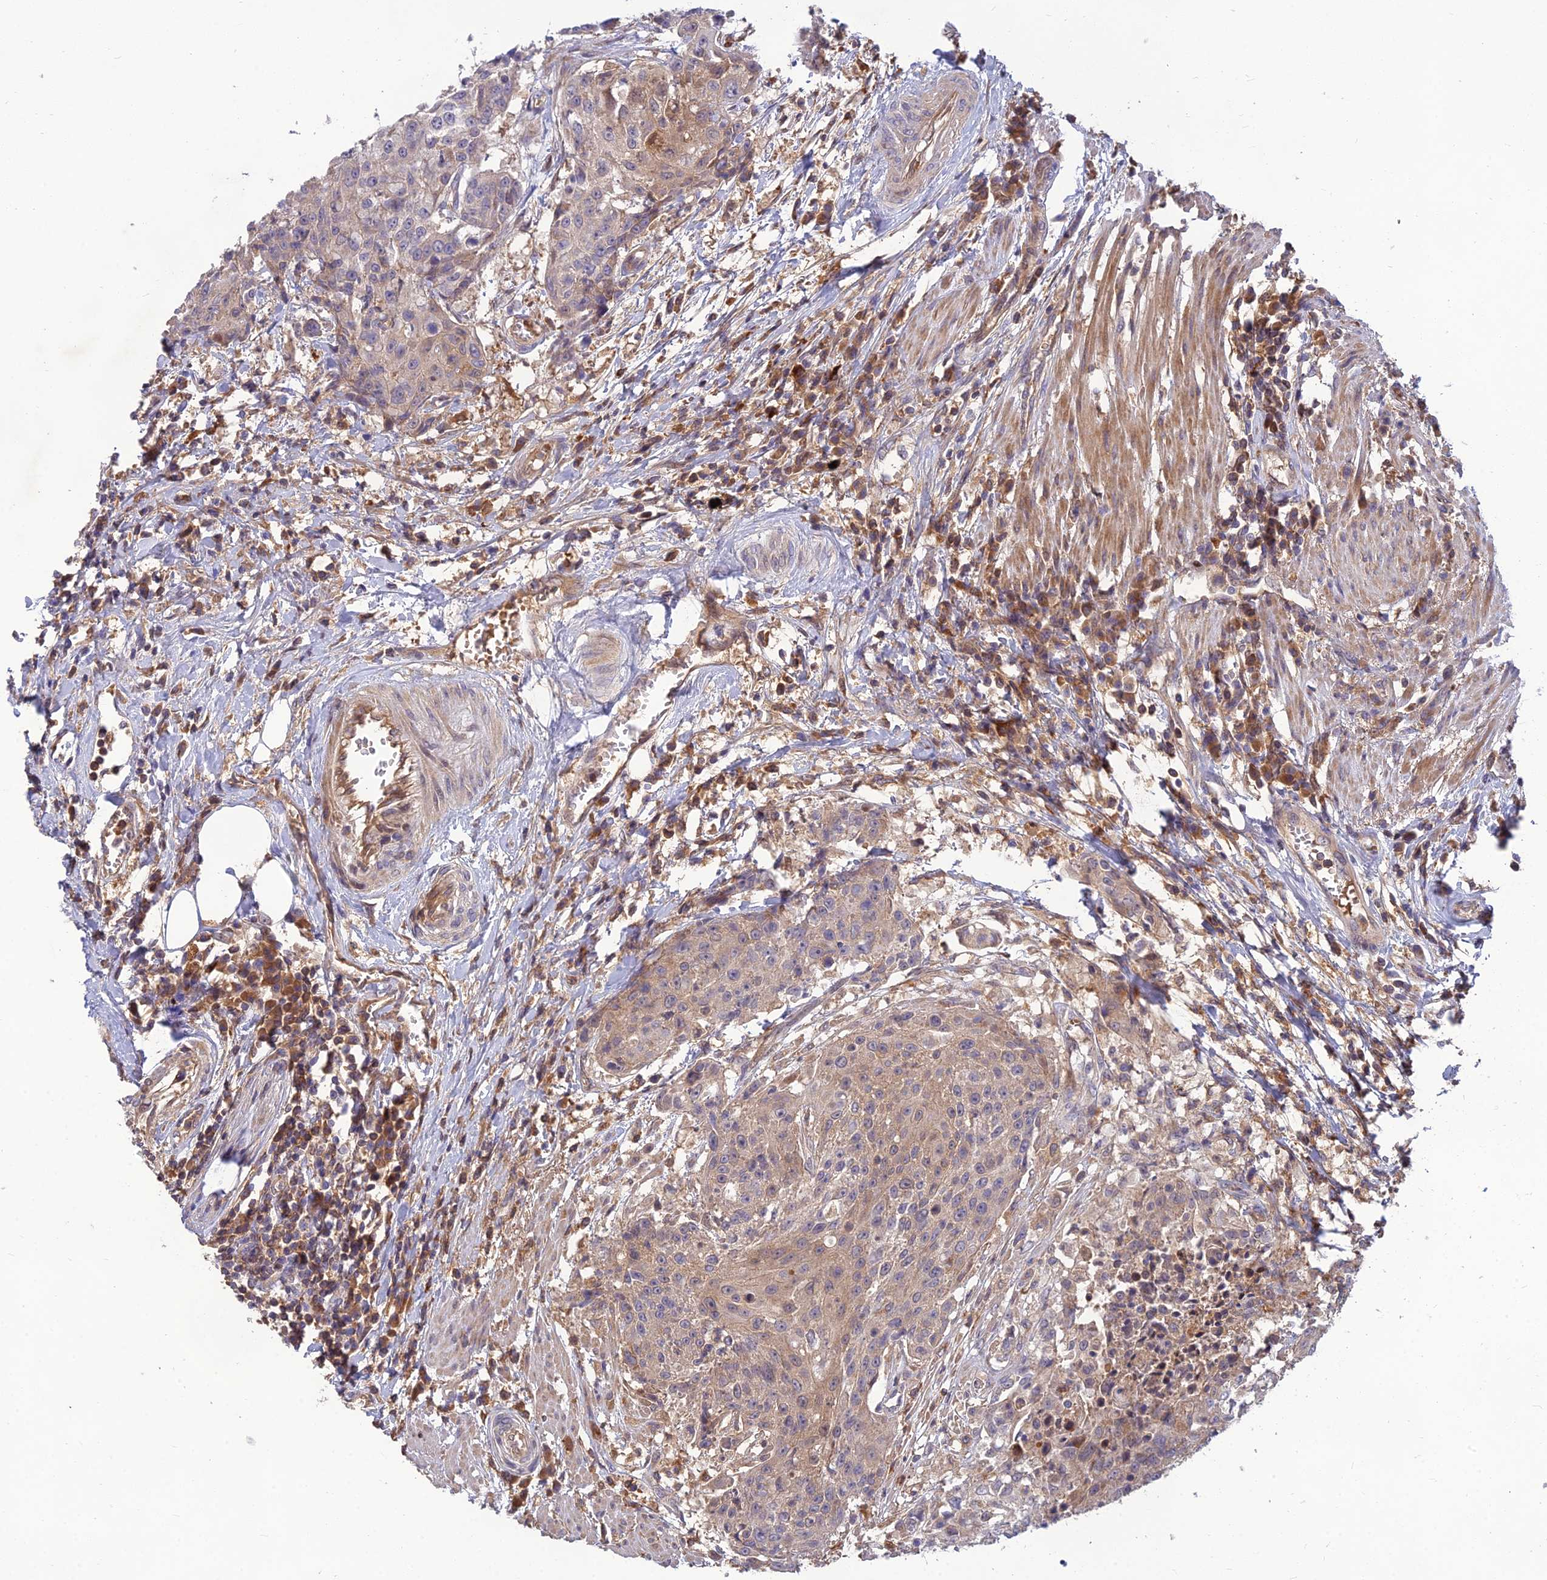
{"staining": {"intensity": "weak", "quantity": "<25%", "location": "cytoplasmic/membranous"}, "tissue": "urothelial cancer", "cell_type": "Tumor cells", "image_type": "cancer", "snomed": [{"axis": "morphology", "description": "Urothelial carcinoma, High grade"}, {"axis": "topography", "description": "Urinary bladder"}], "caption": "DAB immunohistochemical staining of human urothelial carcinoma (high-grade) demonstrates no significant expression in tumor cells.", "gene": "FAM151B", "patient": {"sex": "female", "age": 63}}